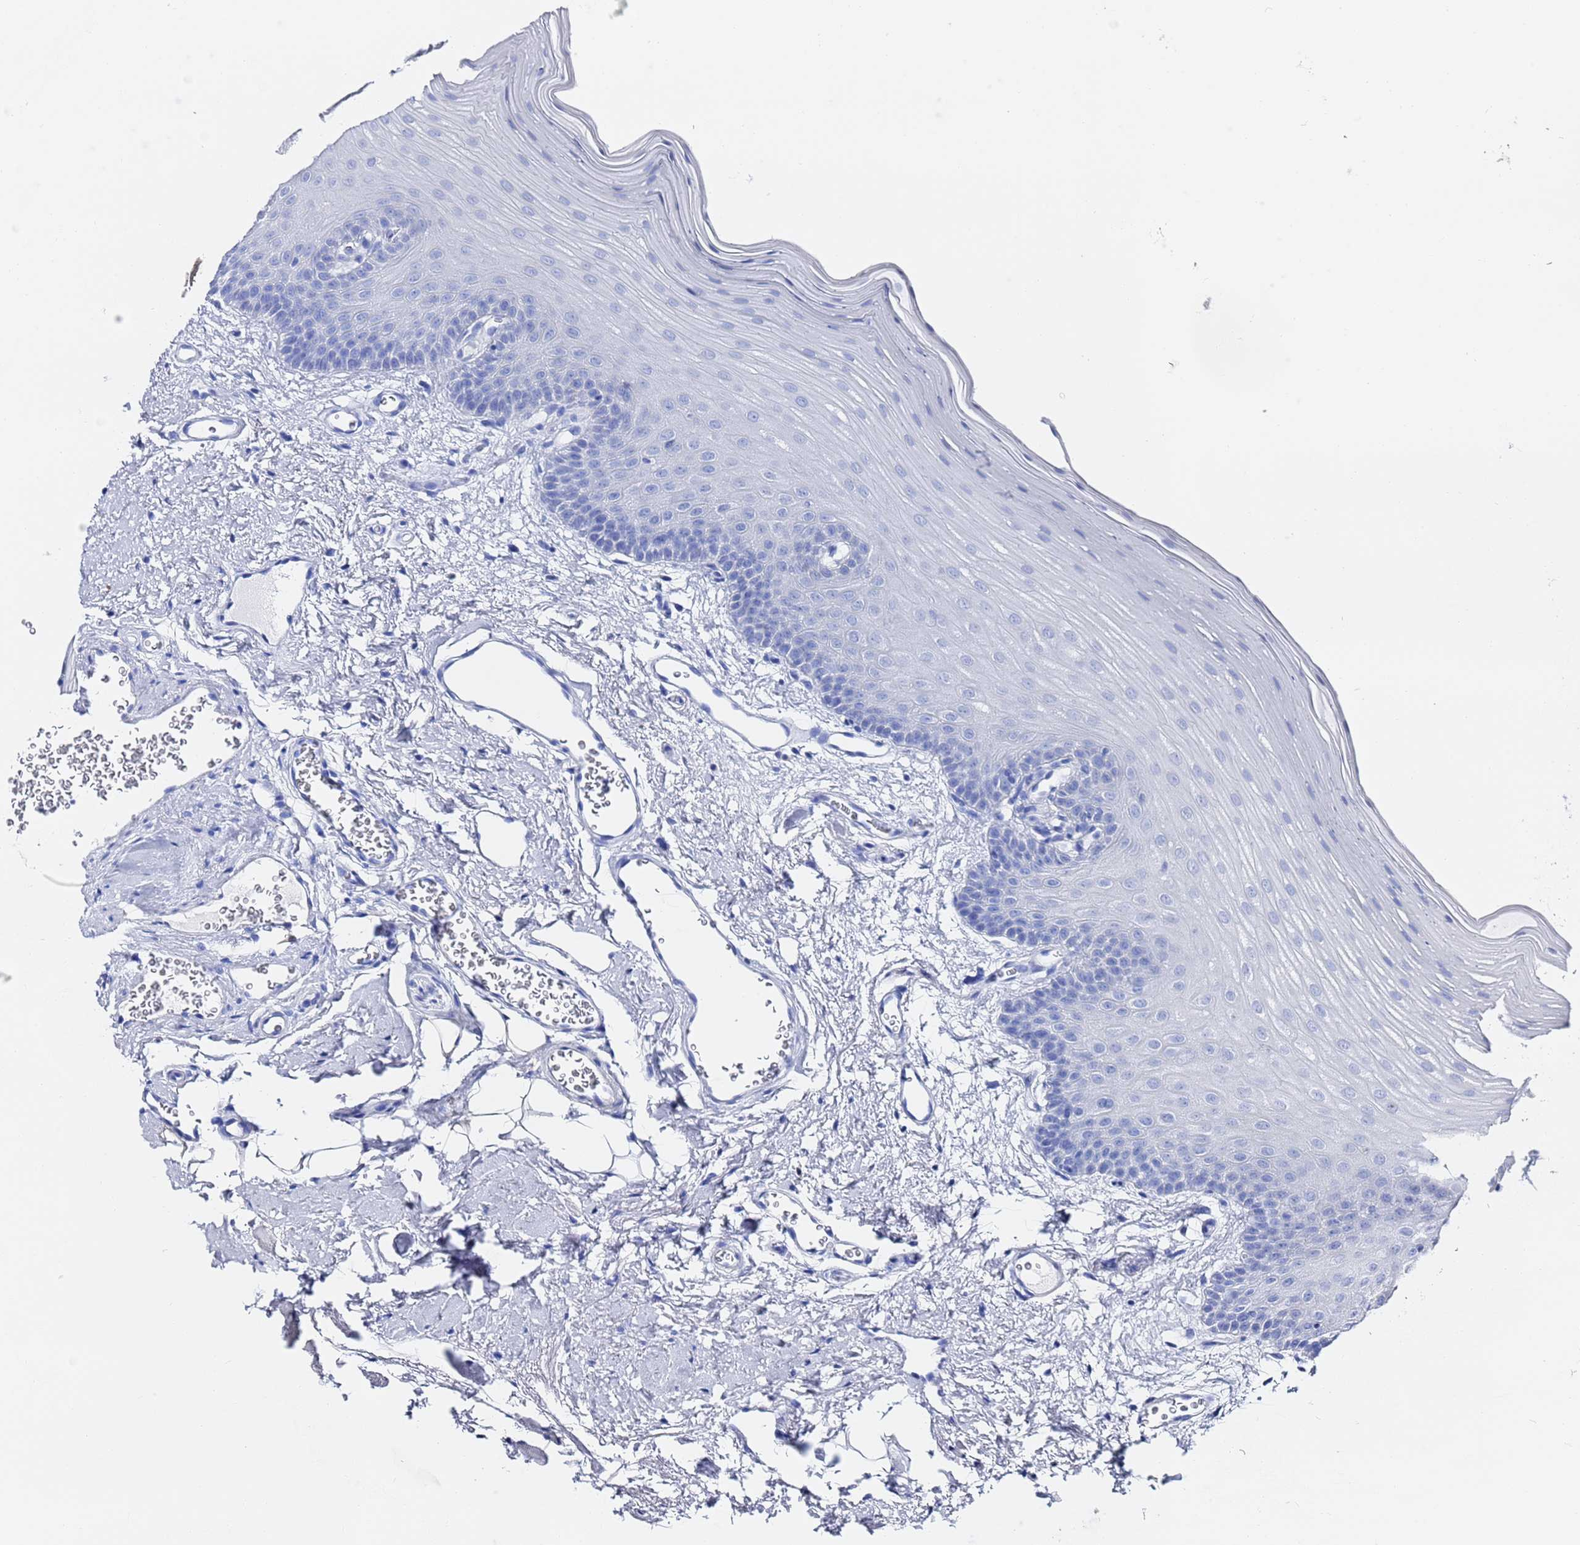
{"staining": {"intensity": "negative", "quantity": "none", "location": "none"}, "tissue": "oral mucosa", "cell_type": "Squamous epithelial cells", "image_type": "normal", "snomed": [{"axis": "morphology", "description": "Normal tissue, NOS"}, {"axis": "topography", "description": "Oral tissue"}], "caption": "A high-resolution image shows immunohistochemistry staining of benign oral mucosa, which demonstrates no significant staining in squamous epithelial cells.", "gene": "GGT1", "patient": {"sex": "male", "age": 68}}